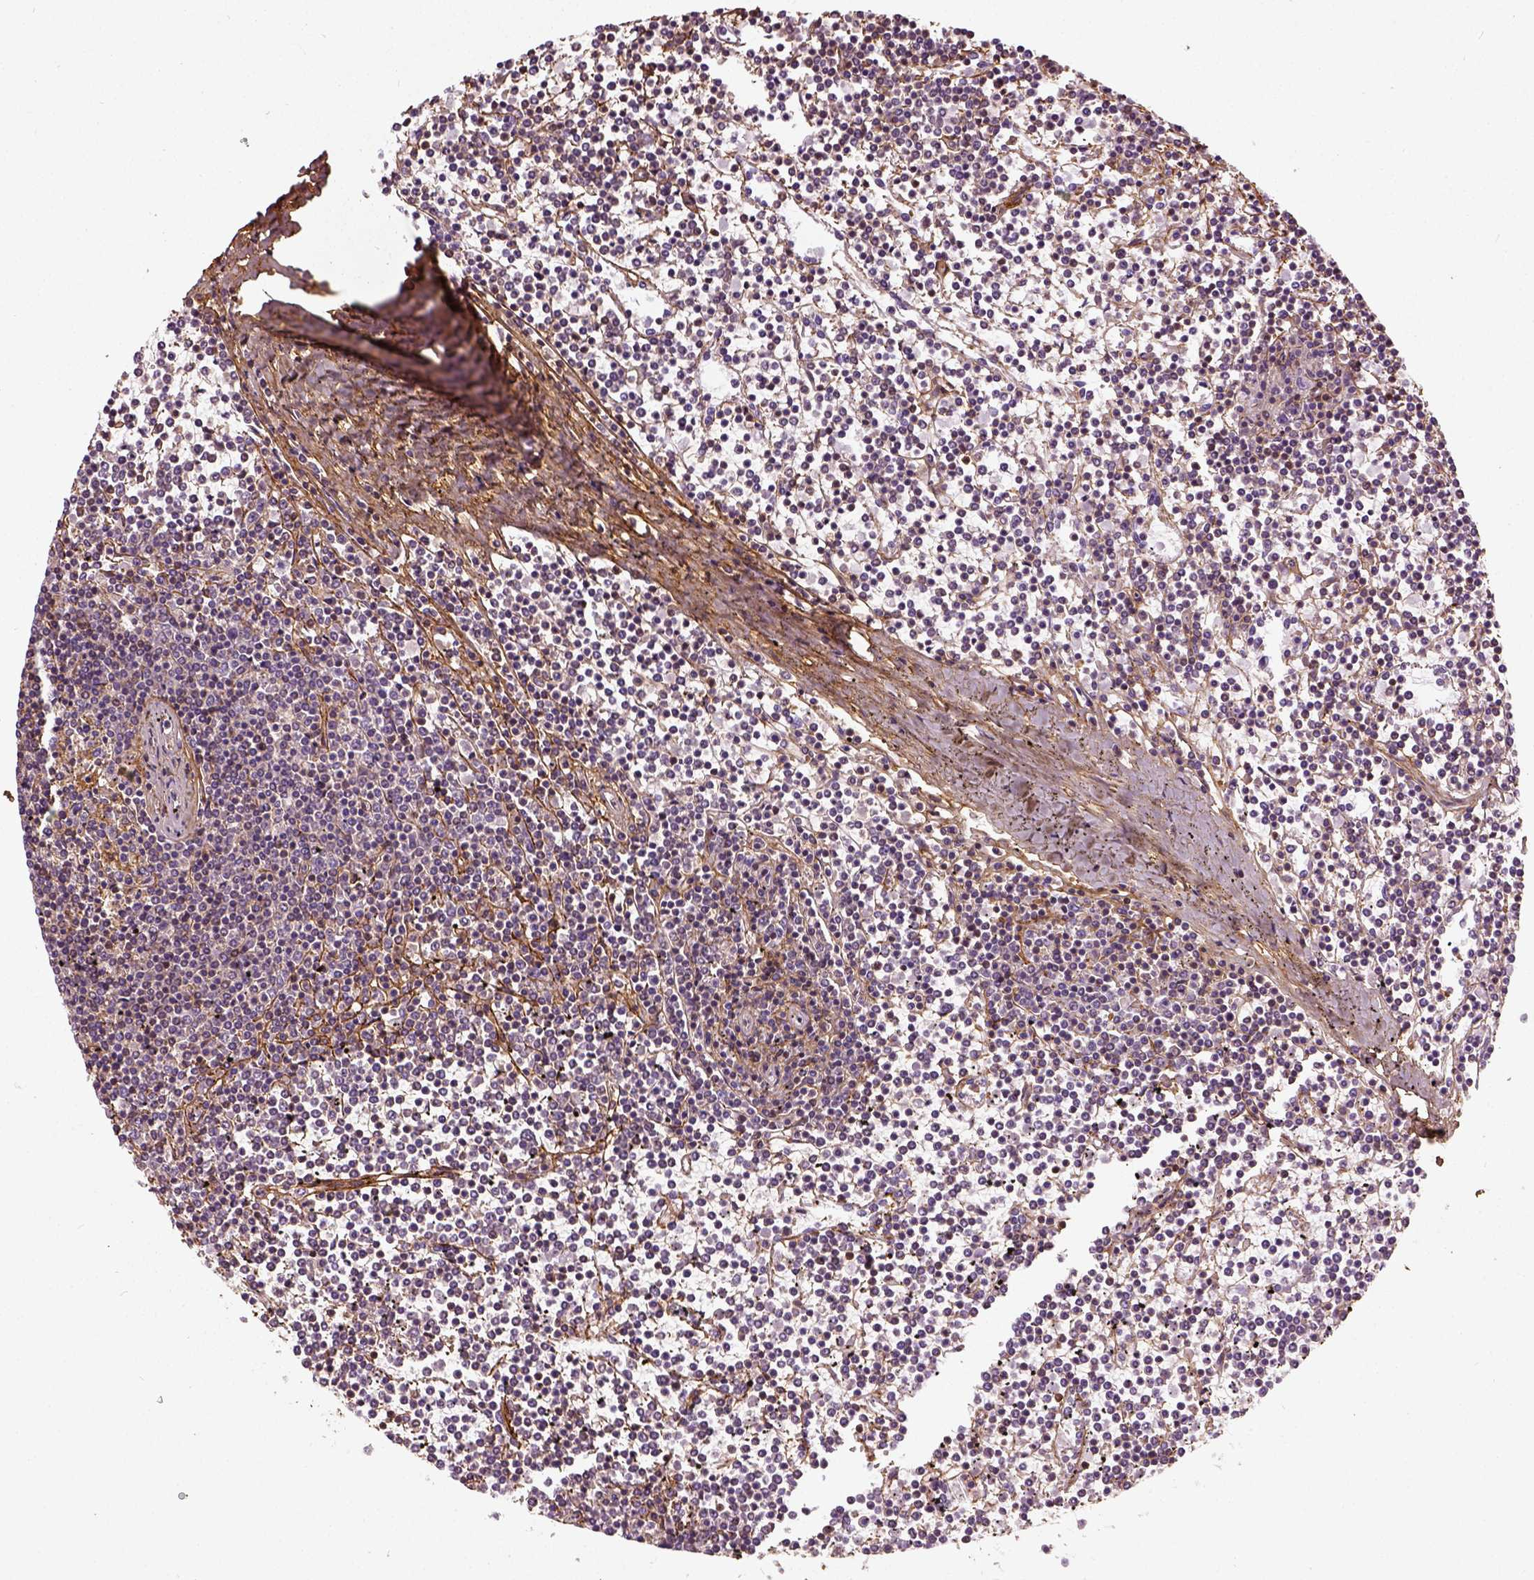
{"staining": {"intensity": "negative", "quantity": "none", "location": "none"}, "tissue": "lymphoma", "cell_type": "Tumor cells", "image_type": "cancer", "snomed": [{"axis": "morphology", "description": "Malignant lymphoma, non-Hodgkin's type, Low grade"}, {"axis": "topography", "description": "Spleen"}], "caption": "The photomicrograph shows no significant positivity in tumor cells of lymphoma. Brightfield microscopy of immunohistochemistry stained with DAB (brown) and hematoxylin (blue), captured at high magnification.", "gene": "COL6A2", "patient": {"sex": "female", "age": 19}}